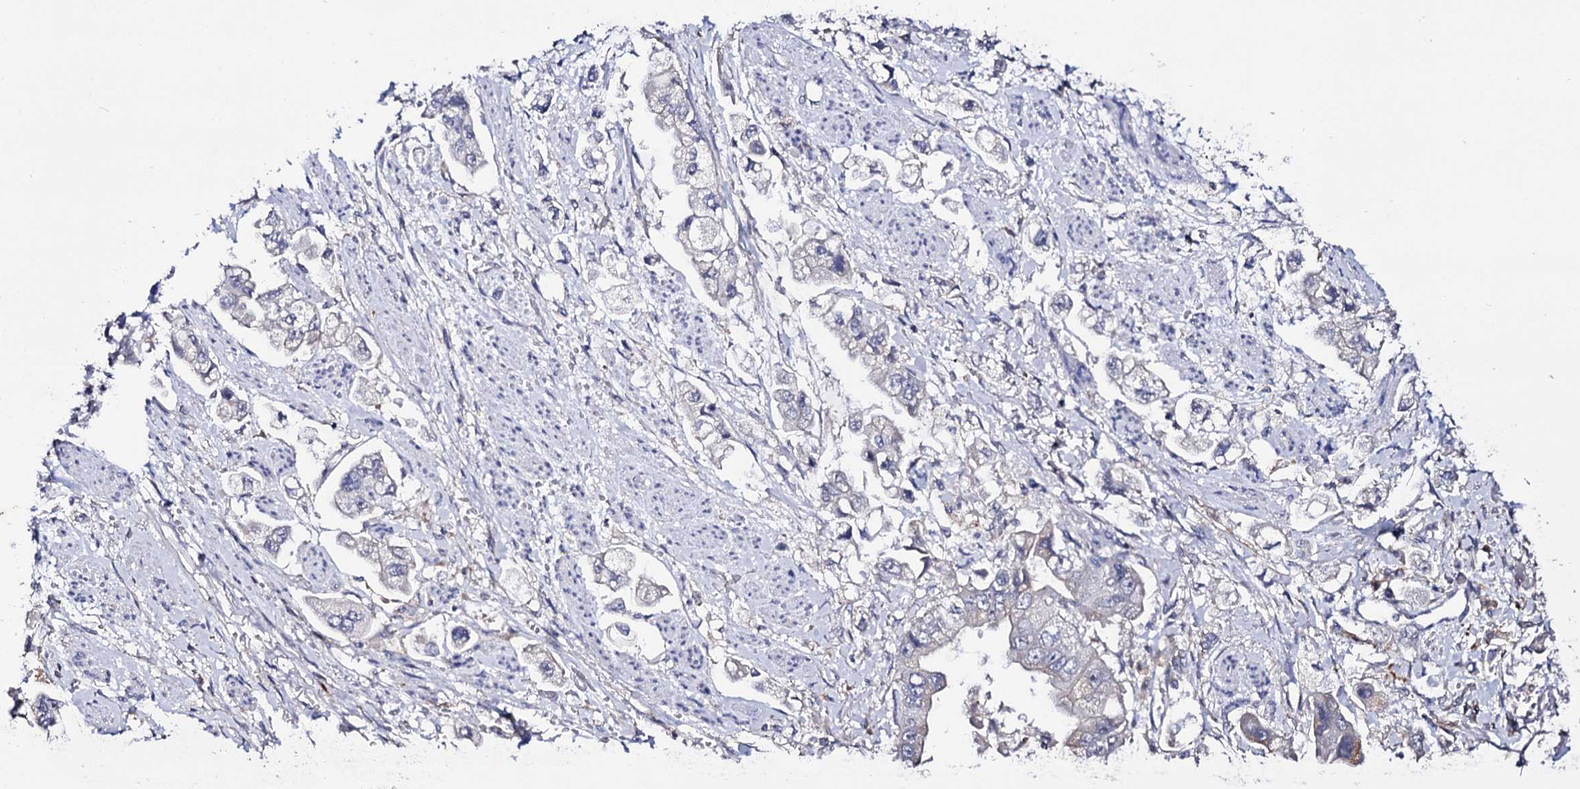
{"staining": {"intensity": "negative", "quantity": "none", "location": "none"}, "tissue": "stomach cancer", "cell_type": "Tumor cells", "image_type": "cancer", "snomed": [{"axis": "morphology", "description": "Adenocarcinoma, NOS"}, {"axis": "topography", "description": "Stomach"}], "caption": "Human adenocarcinoma (stomach) stained for a protein using IHC displays no positivity in tumor cells.", "gene": "MICAL2", "patient": {"sex": "male", "age": 62}}